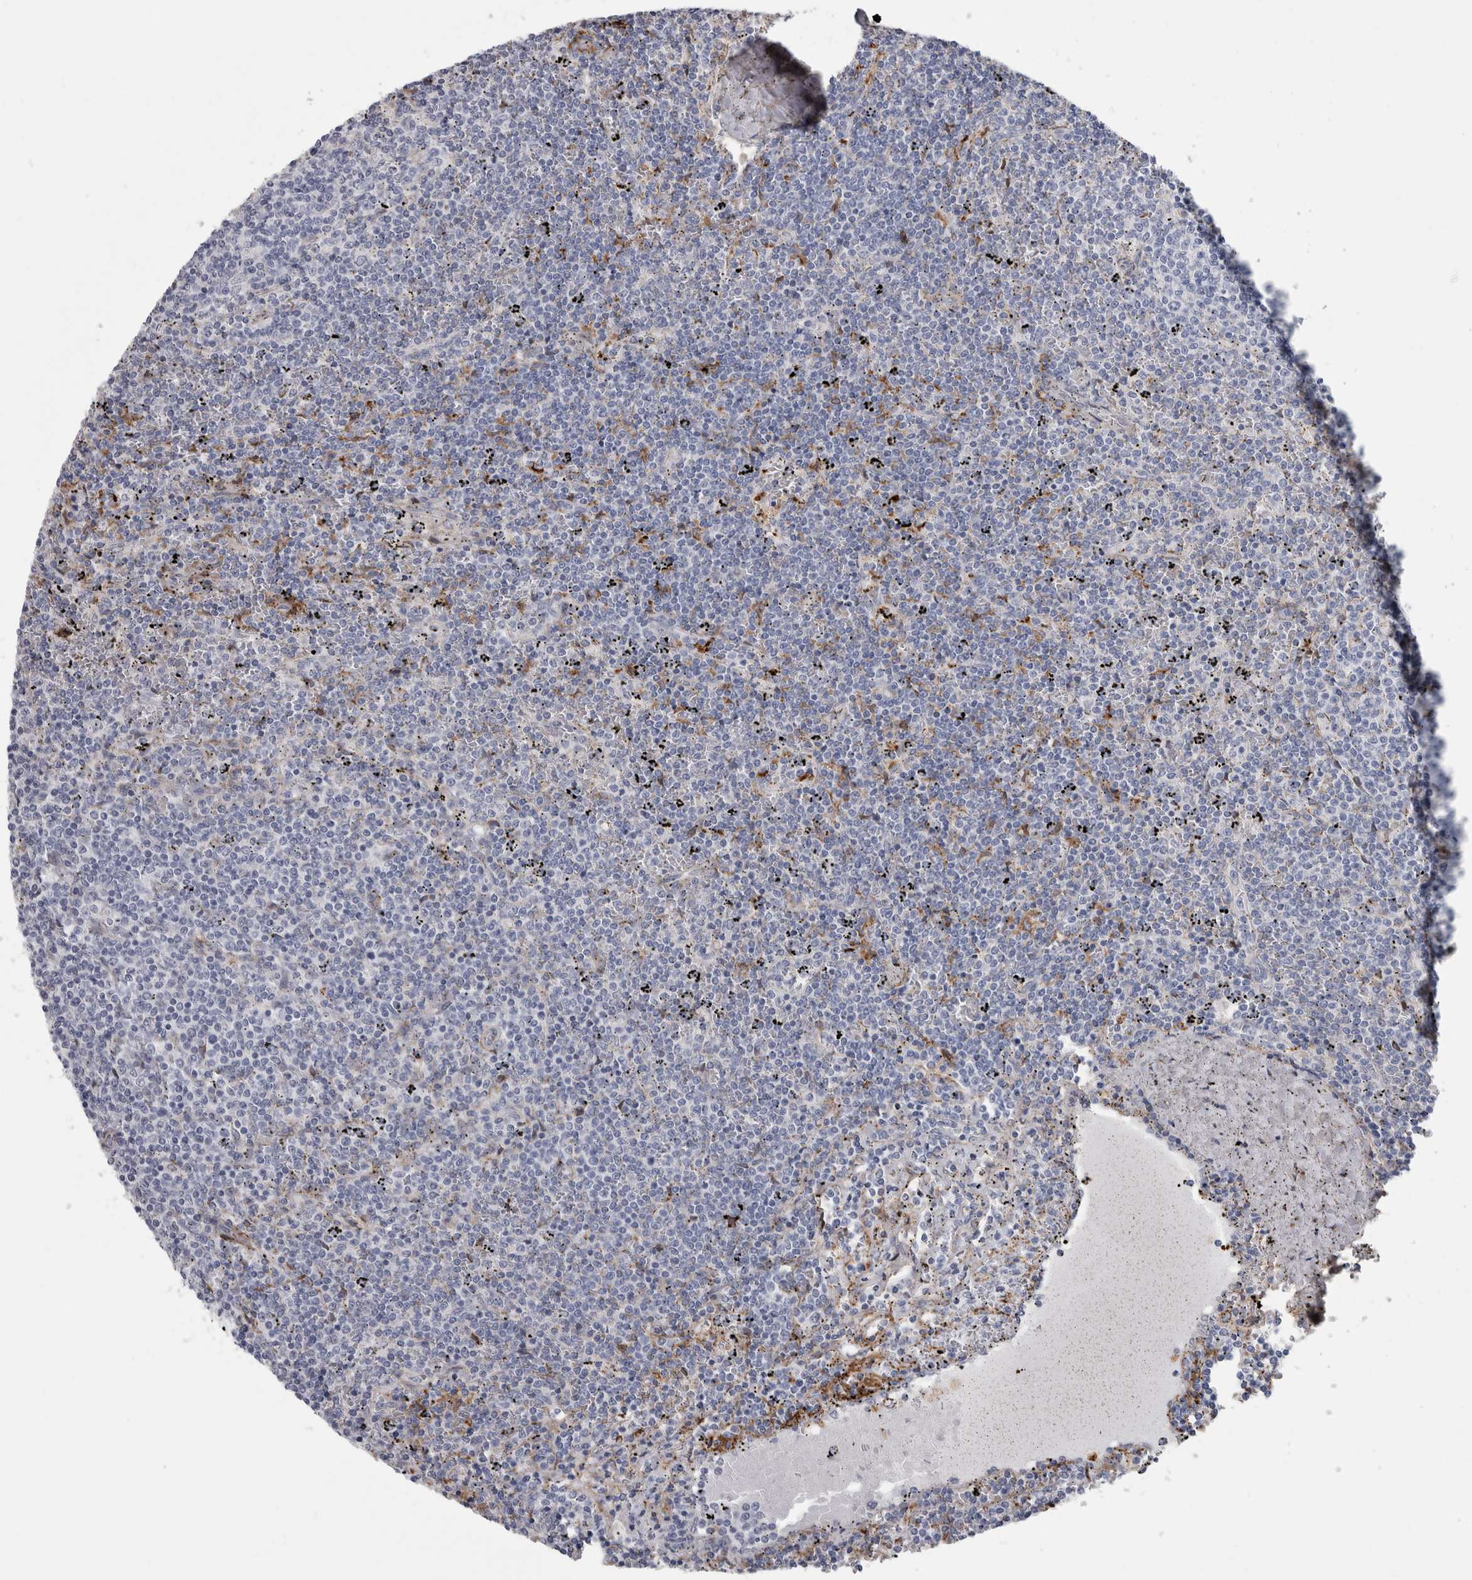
{"staining": {"intensity": "negative", "quantity": "none", "location": "none"}, "tissue": "lymphoma", "cell_type": "Tumor cells", "image_type": "cancer", "snomed": [{"axis": "morphology", "description": "Malignant lymphoma, non-Hodgkin's type, Low grade"}, {"axis": "topography", "description": "Spleen"}], "caption": "Immunohistochemical staining of human lymphoma exhibits no significant staining in tumor cells. Brightfield microscopy of immunohistochemistry (IHC) stained with DAB (3,3'-diaminobenzidine) (brown) and hematoxylin (blue), captured at high magnification.", "gene": "DNAJC24", "patient": {"sex": "female", "age": 50}}